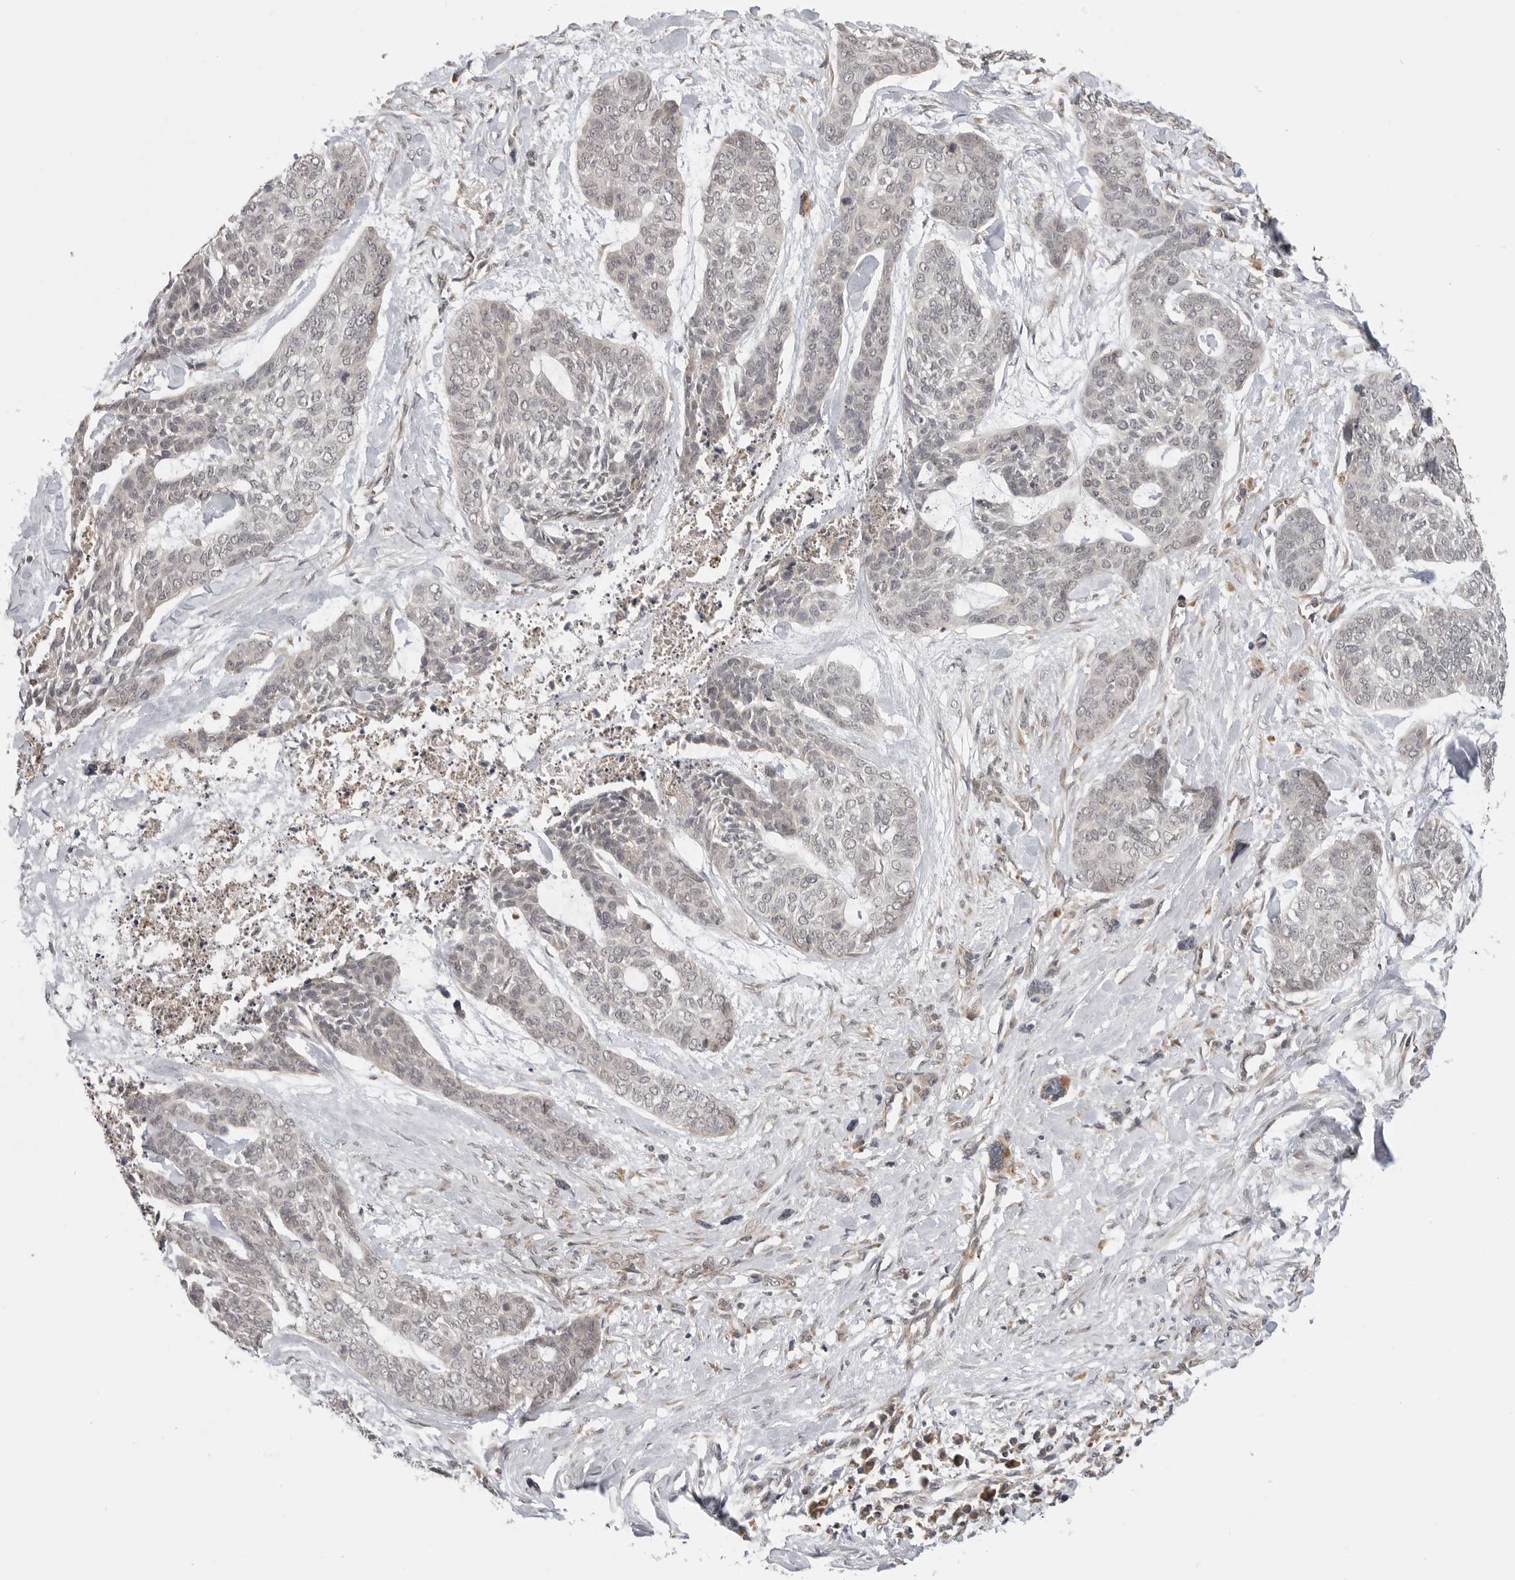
{"staining": {"intensity": "negative", "quantity": "none", "location": "none"}, "tissue": "skin cancer", "cell_type": "Tumor cells", "image_type": "cancer", "snomed": [{"axis": "morphology", "description": "Basal cell carcinoma"}, {"axis": "topography", "description": "Skin"}], "caption": "DAB immunohistochemical staining of skin cancer reveals no significant positivity in tumor cells.", "gene": "KALRN", "patient": {"sex": "female", "age": 64}}